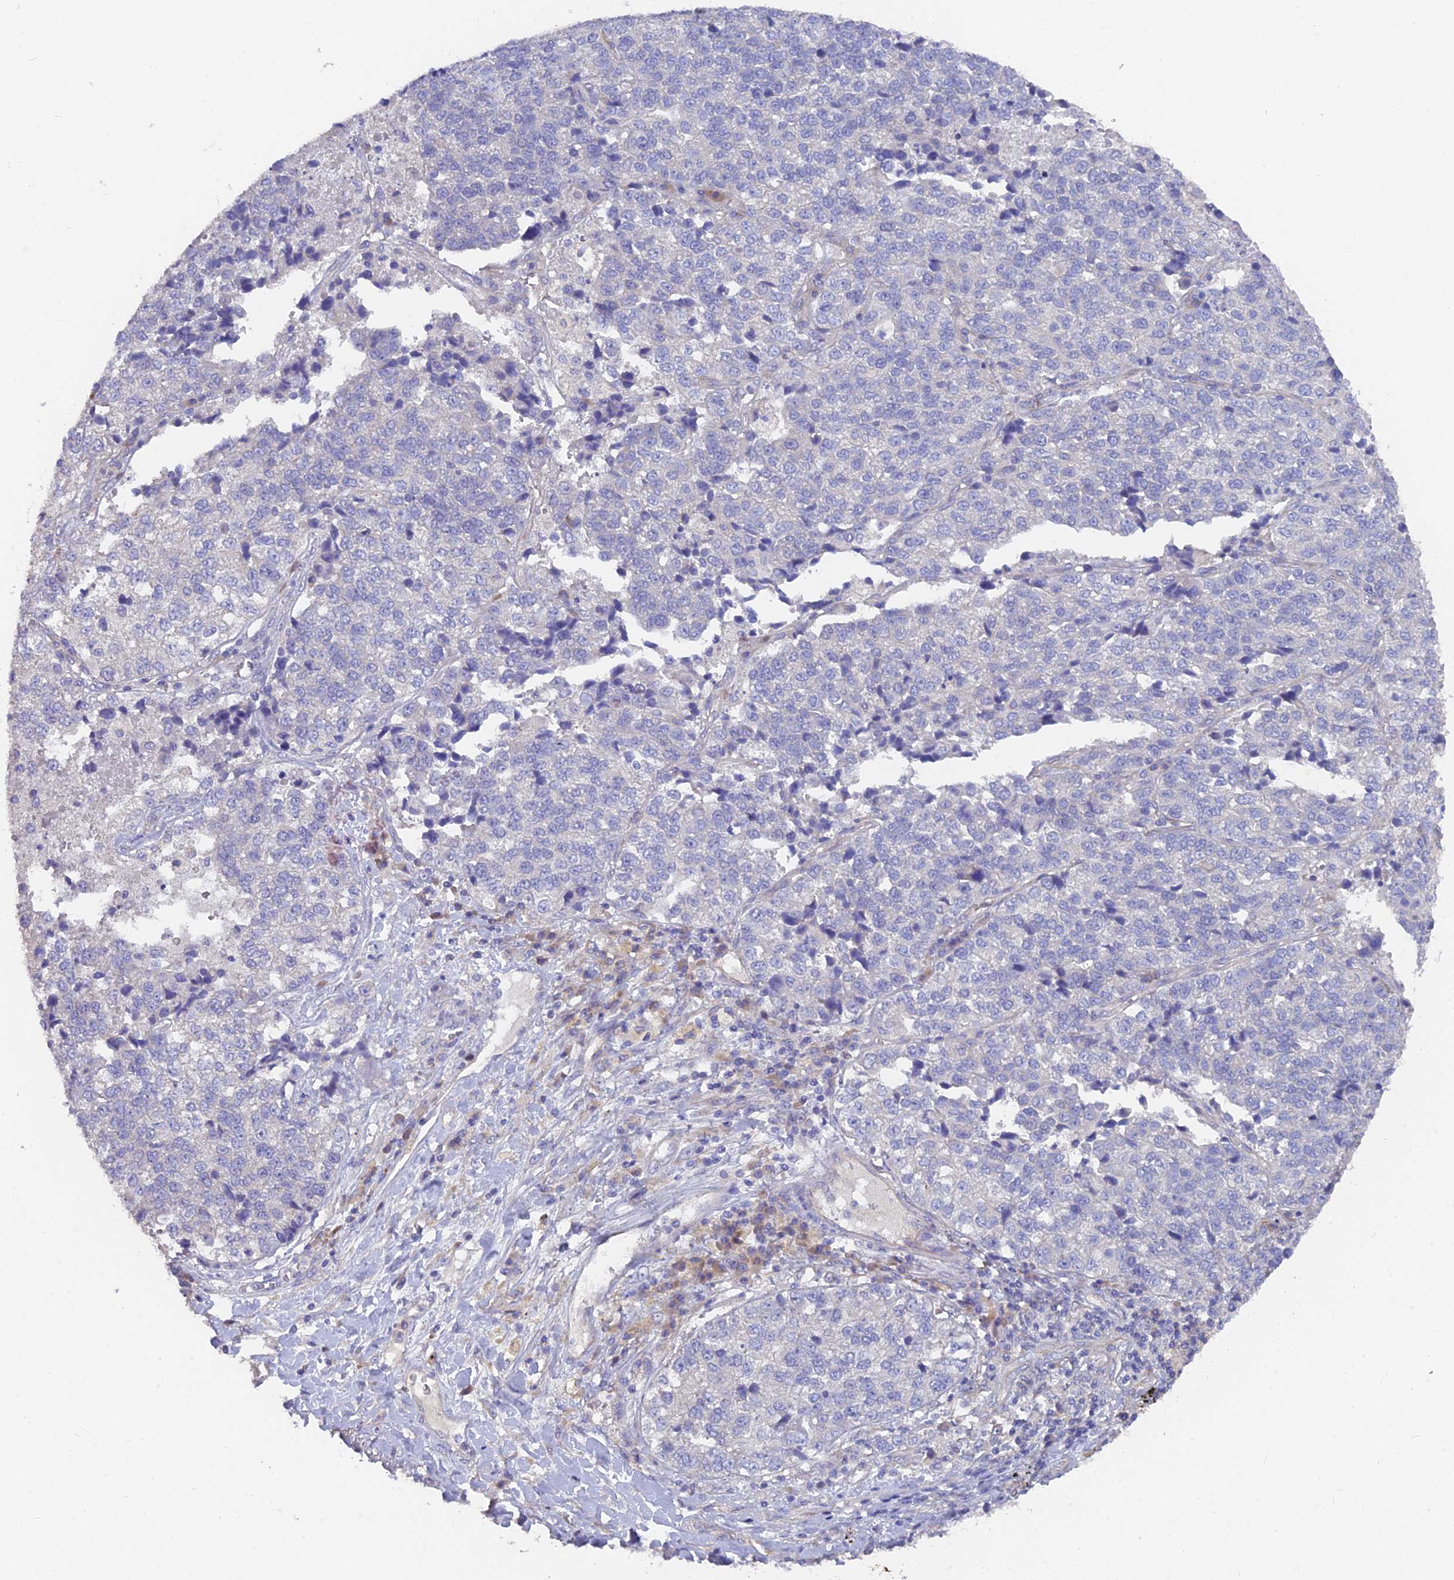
{"staining": {"intensity": "negative", "quantity": "none", "location": "none"}, "tissue": "lung cancer", "cell_type": "Tumor cells", "image_type": "cancer", "snomed": [{"axis": "morphology", "description": "Adenocarcinoma, NOS"}, {"axis": "topography", "description": "Lung"}], "caption": "This is an immunohistochemistry photomicrograph of lung cancer (adenocarcinoma). There is no staining in tumor cells.", "gene": "FAM168B", "patient": {"sex": "male", "age": 49}}